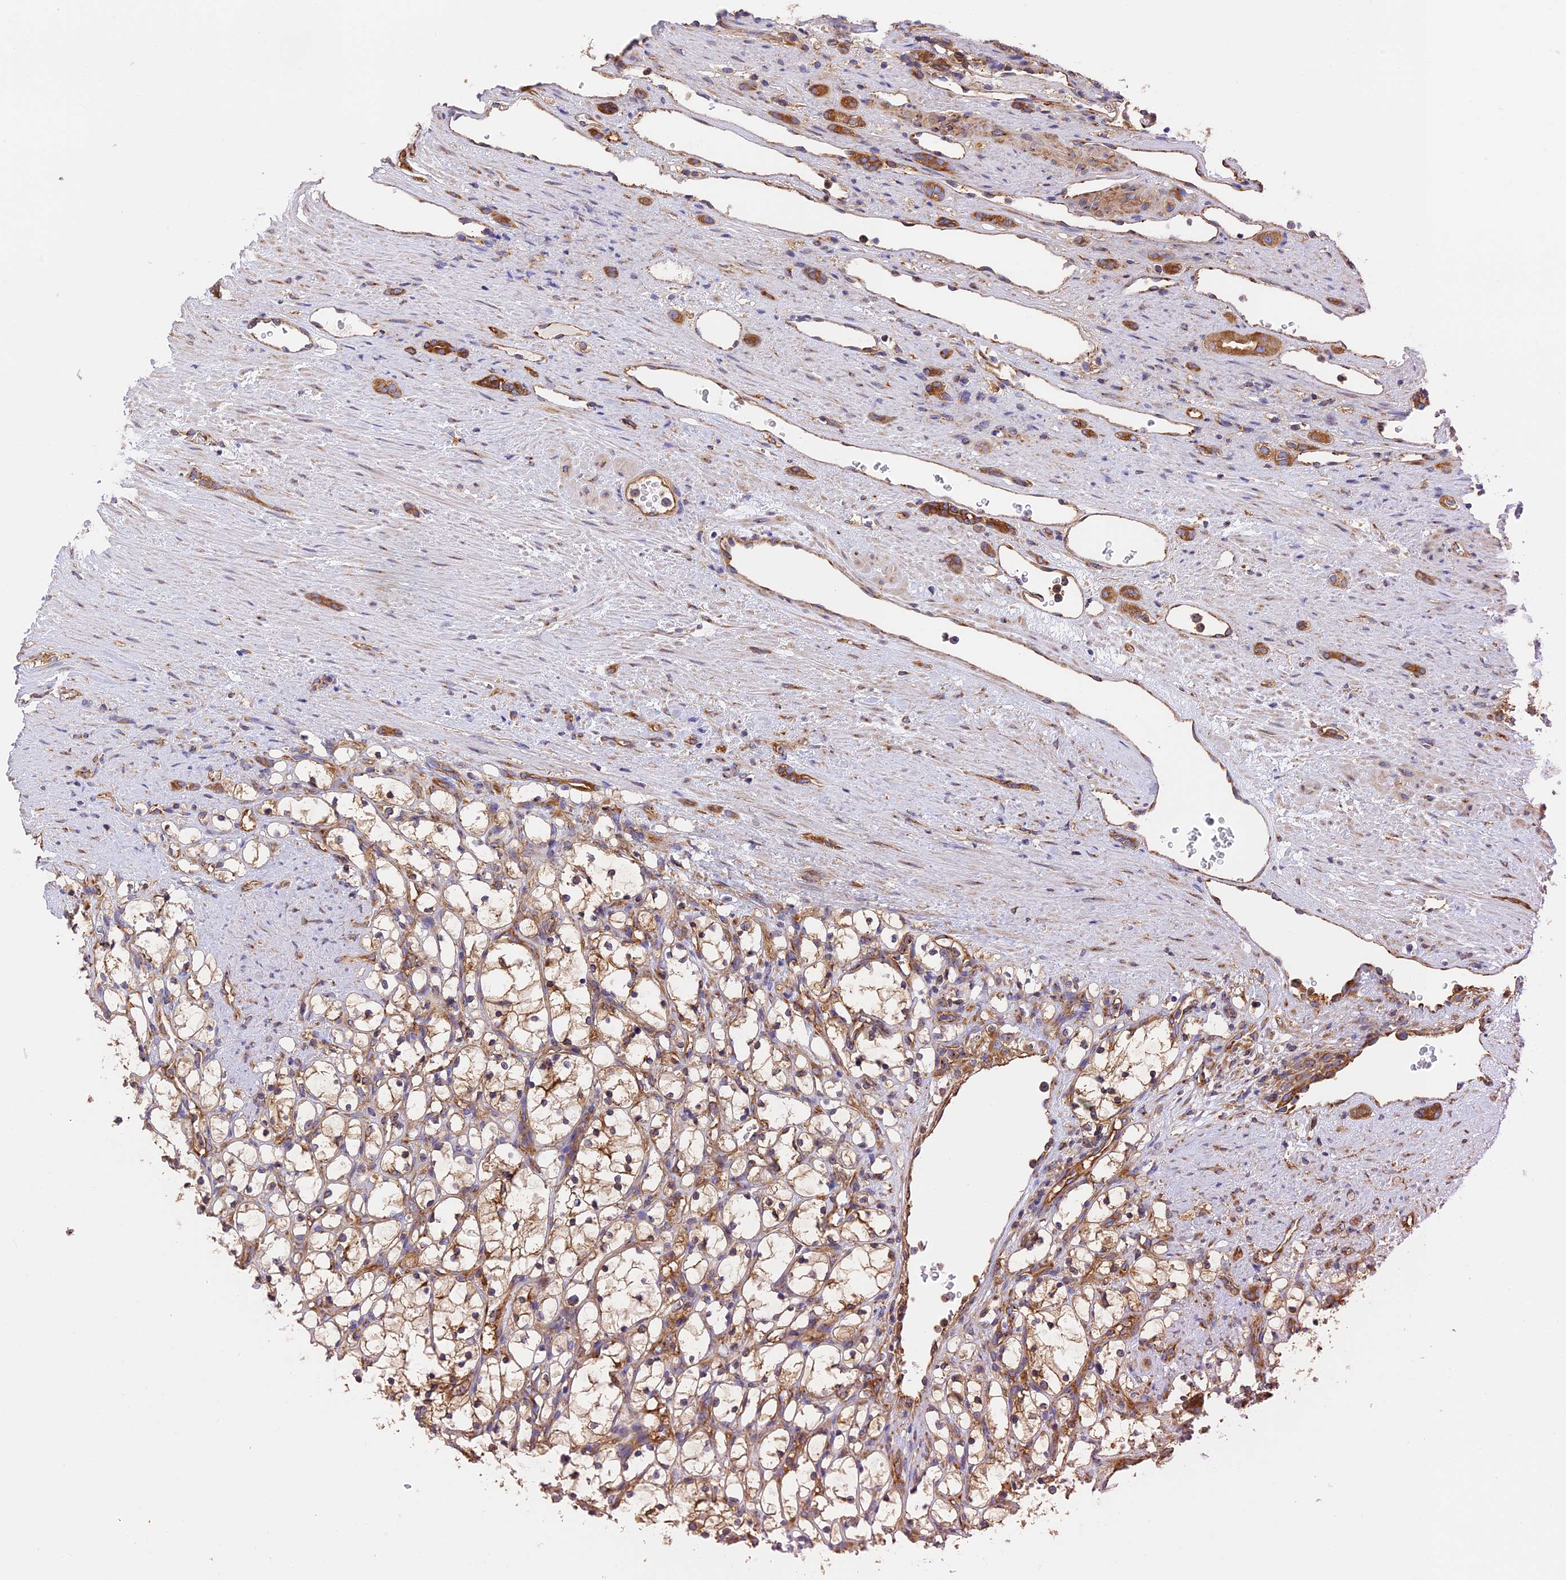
{"staining": {"intensity": "moderate", "quantity": ">75%", "location": "cytoplasmic/membranous"}, "tissue": "renal cancer", "cell_type": "Tumor cells", "image_type": "cancer", "snomed": [{"axis": "morphology", "description": "Adenocarcinoma, NOS"}, {"axis": "topography", "description": "Kidney"}], "caption": "Protein expression analysis of human renal cancer (adenocarcinoma) reveals moderate cytoplasmic/membranous staining in approximately >75% of tumor cells.", "gene": "DCTN2", "patient": {"sex": "female", "age": 69}}